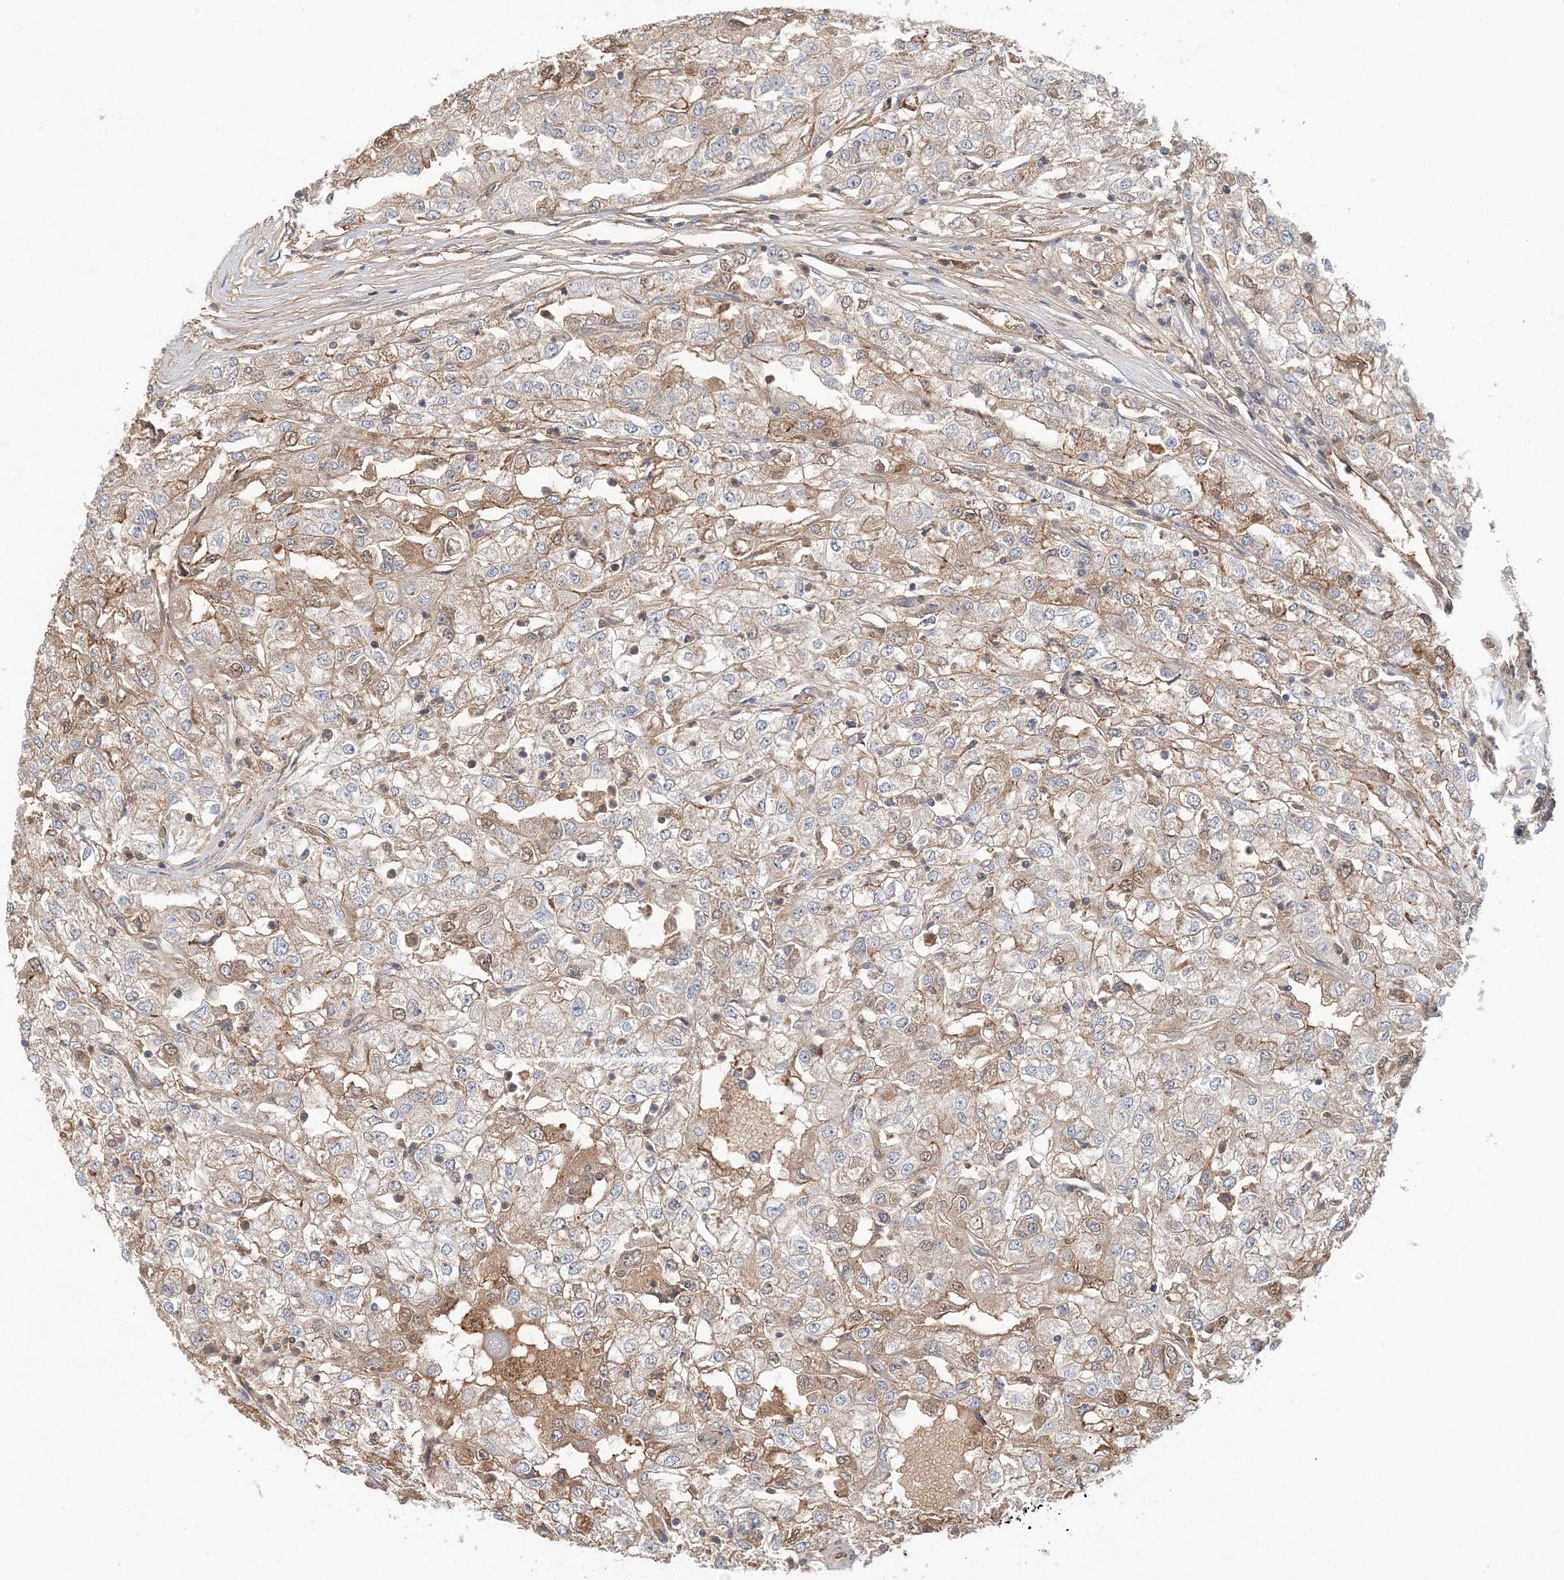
{"staining": {"intensity": "moderate", "quantity": "<25%", "location": "cytoplasmic/membranous,nuclear"}, "tissue": "renal cancer", "cell_type": "Tumor cells", "image_type": "cancer", "snomed": [{"axis": "morphology", "description": "Adenocarcinoma, NOS"}, {"axis": "topography", "description": "Kidney"}], "caption": "This is an image of IHC staining of renal cancer (adenocarcinoma), which shows moderate positivity in the cytoplasmic/membranous and nuclear of tumor cells.", "gene": "SYCP3", "patient": {"sex": "female", "age": 54}}